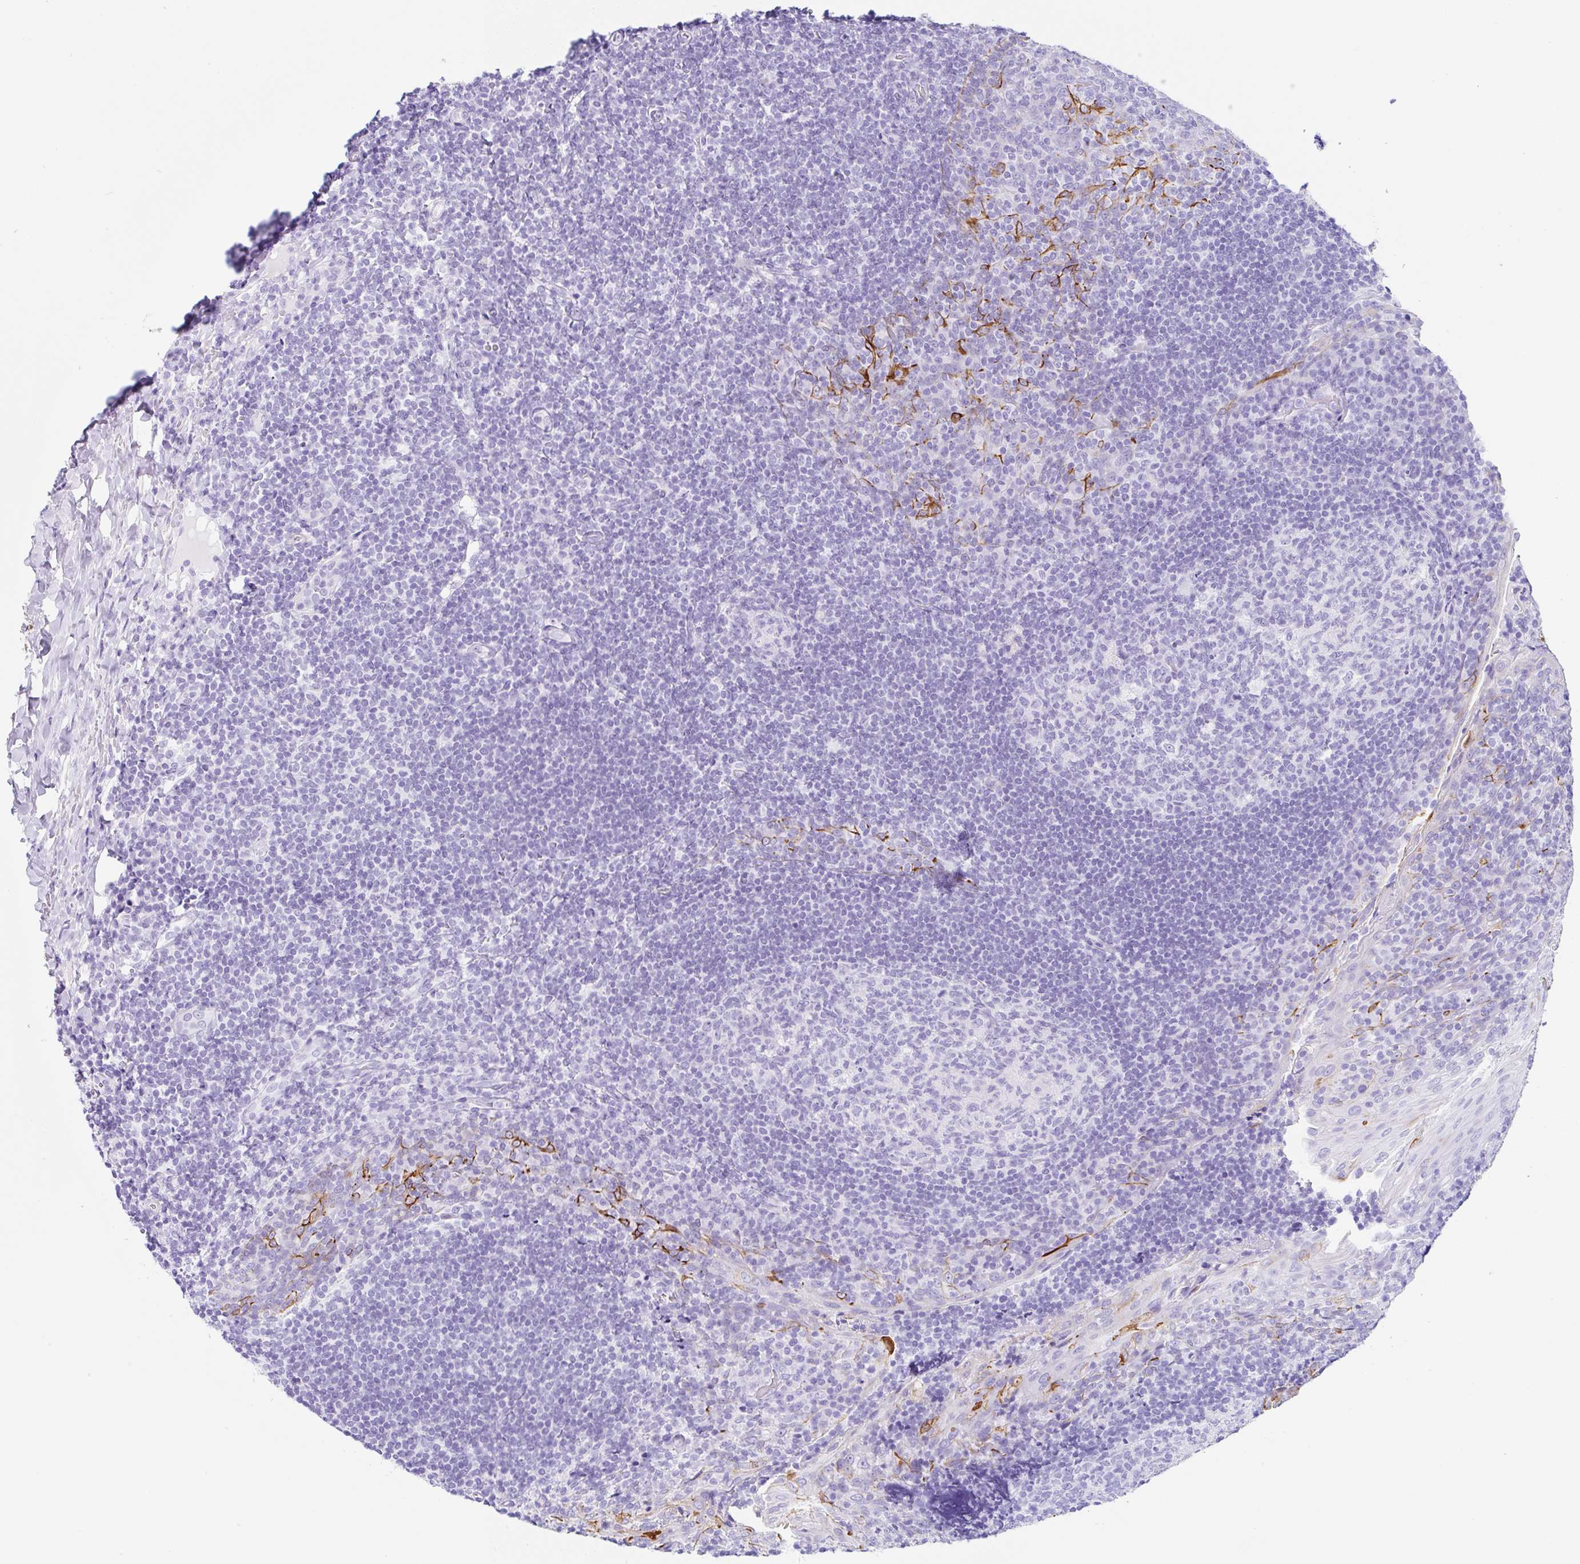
{"staining": {"intensity": "negative", "quantity": "none", "location": "none"}, "tissue": "tonsil", "cell_type": "Germinal center cells", "image_type": "normal", "snomed": [{"axis": "morphology", "description": "Normal tissue, NOS"}, {"axis": "topography", "description": "Tonsil"}], "caption": "Germinal center cells show no significant staining in normal tonsil.", "gene": "CLDND2", "patient": {"sex": "male", "age": 17}}